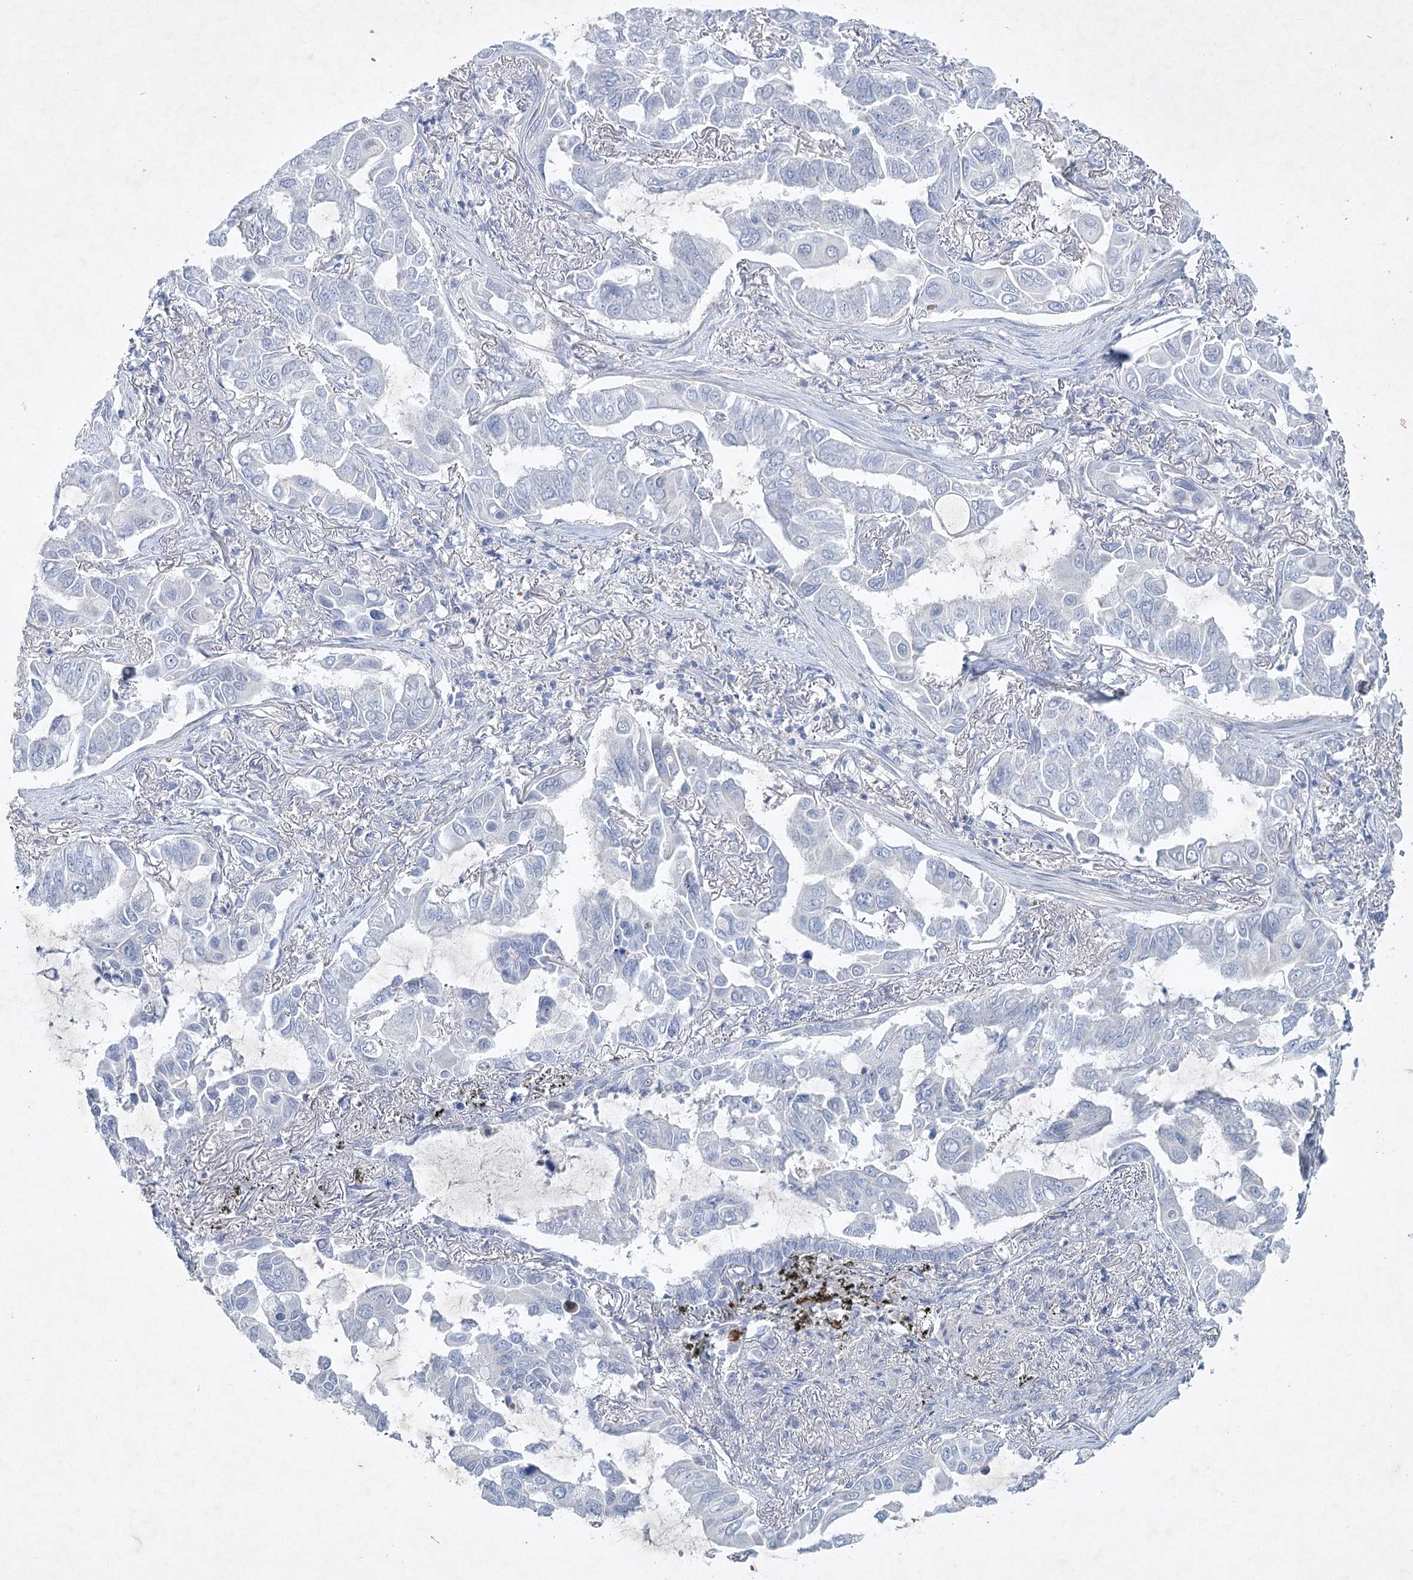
{"staining": {"intensity": "negative", "quantity": "none", "location": "none"}, "tissue": "lung cancer", "cell_type": "Tumor cells", "image_type": "cancer", "snomed": [{"axis": "morphology", "description": "Adenocarcinoma, NOS"}, {"axis": "topography", "description": "Lung"}], "caption": "DAB (3,3'-diaminobenzidine) immunohistochemical staining of human lung cancer shows no significant expression in tumor cells. (DAB (3,3'-diaminobenzidine) IHC visualized using brightfield microscopy, high magnification).", "gene": "MAP3K13", "patient": {"sex": "male", "age": 64}}